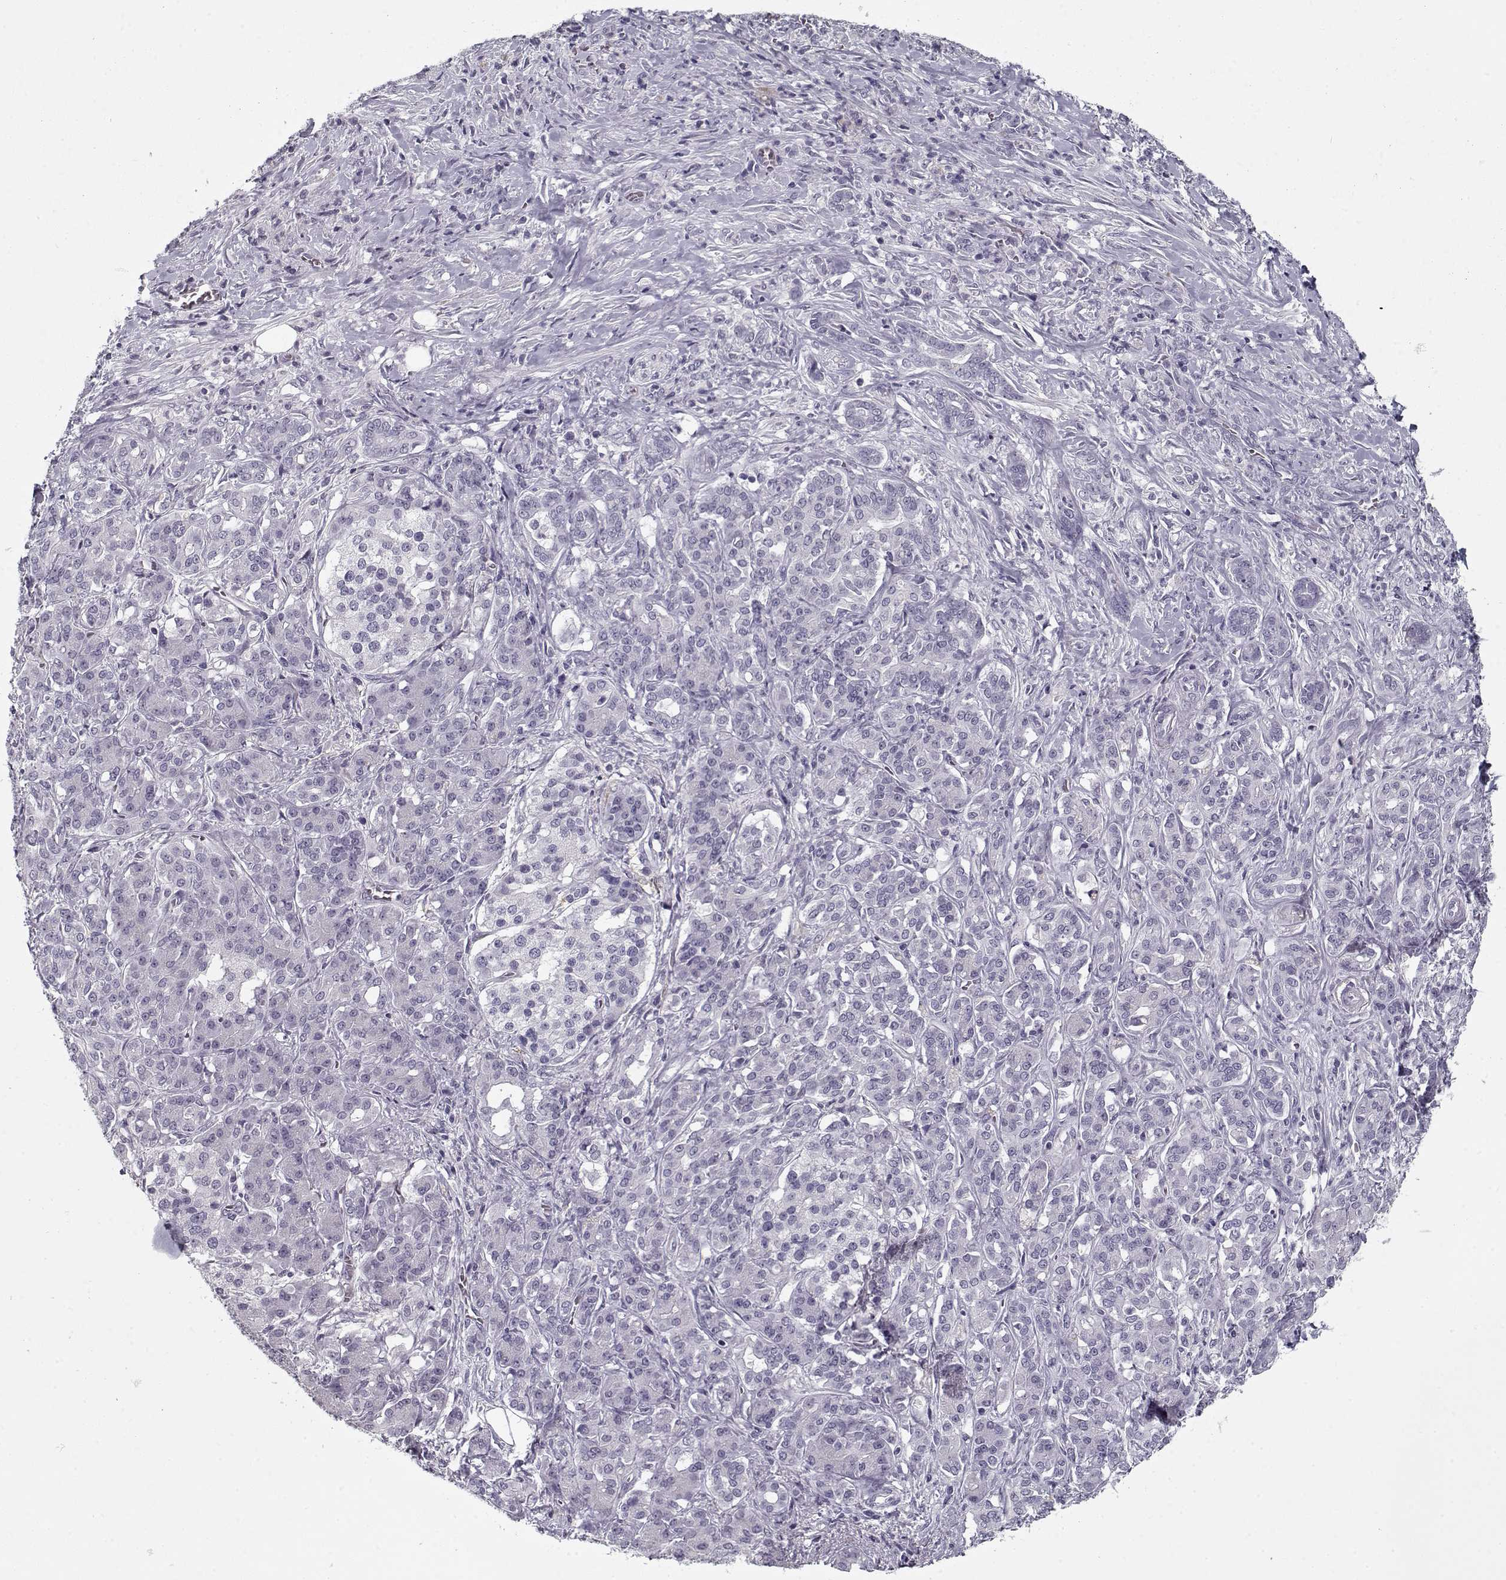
{"staining": {"intensity": "negative", "quantity": "none", "location": "none"}, "tissue": "pancreatic cancer", "cell_type": "Tumor cells", "image_type": "cancer", "snomed": [{"axis": "morphology", "description": "Normal tissue, NOS"}, {"axis": "morphology", "description": "Inflammation, NOS"}, {"axis": "morphology", "description": "Adenocarcinoma, NOS"}, {"axis": "topography", "description": "Pancreas"}], "caption": "An IHC histopathology image of pancreatic cancer (adenocarcinoma) is shown. There is no staining in tumor cells of pancreatic cancer (adenocarcinoma). (Immunohistochemistry (ihc), brightfield microscopy, high magnification).", "gene": "RNF32", "patient": {"sex": "male", "age": 57}}